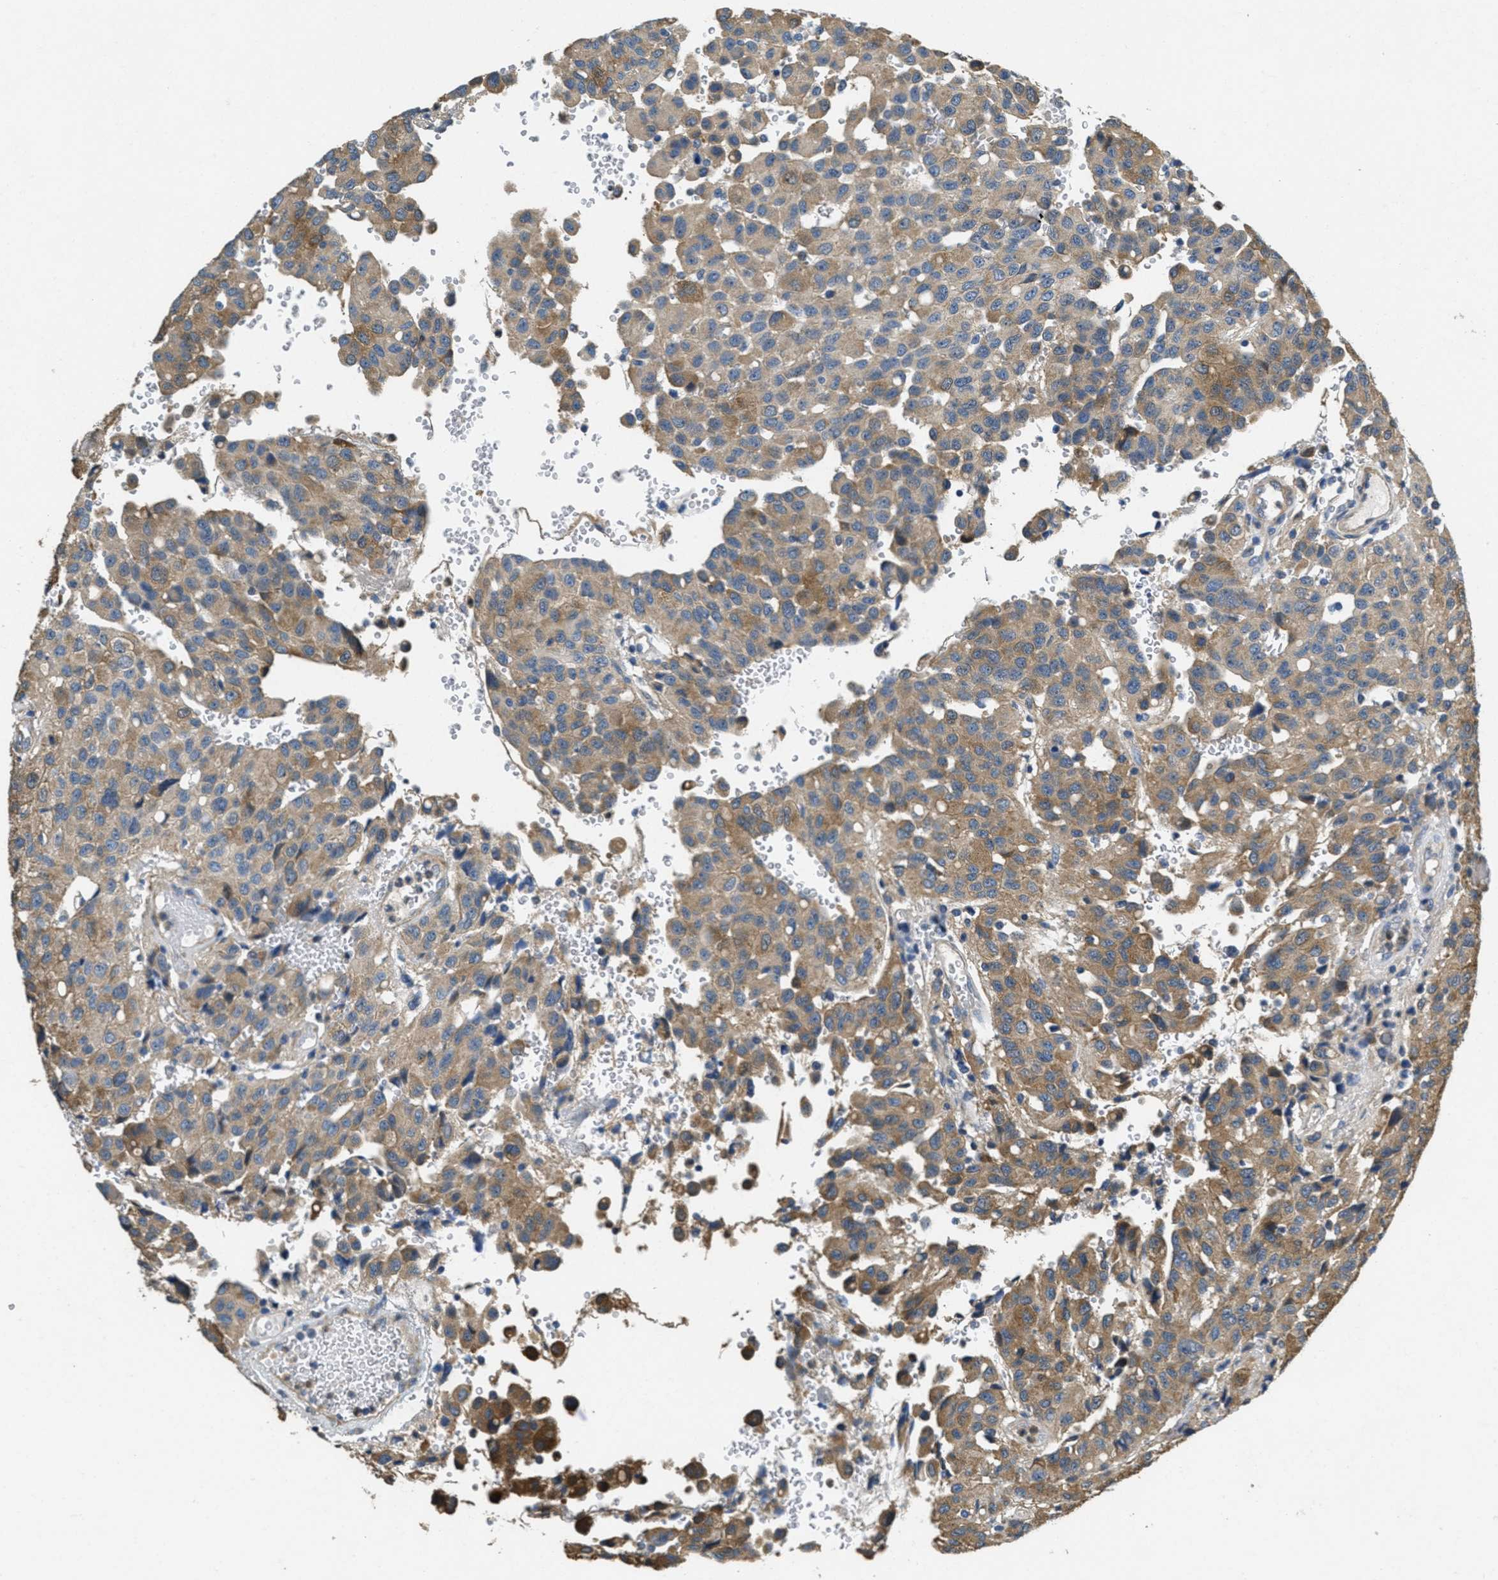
{"staining": {"intensity": "moderate", "quantity": ">75%", "location": "cytoplasmic/membranous"}, "tissue": "glioma", "cell_type": "Tumor cells", "image_type": "cancer", "snomed": [{"axis": "morphology", "description": "Glioma, malignant, High grade"}, {"axis": "topography", "description": "Brain"}], "caption": "Glioma stained for a protein (brown) exhibits moderate cytoplasmic/membranous positive staining in approximately >75% of tumor cells.", "gene": "TOMM70", "patient": {"sex": "male", "age": 32}}